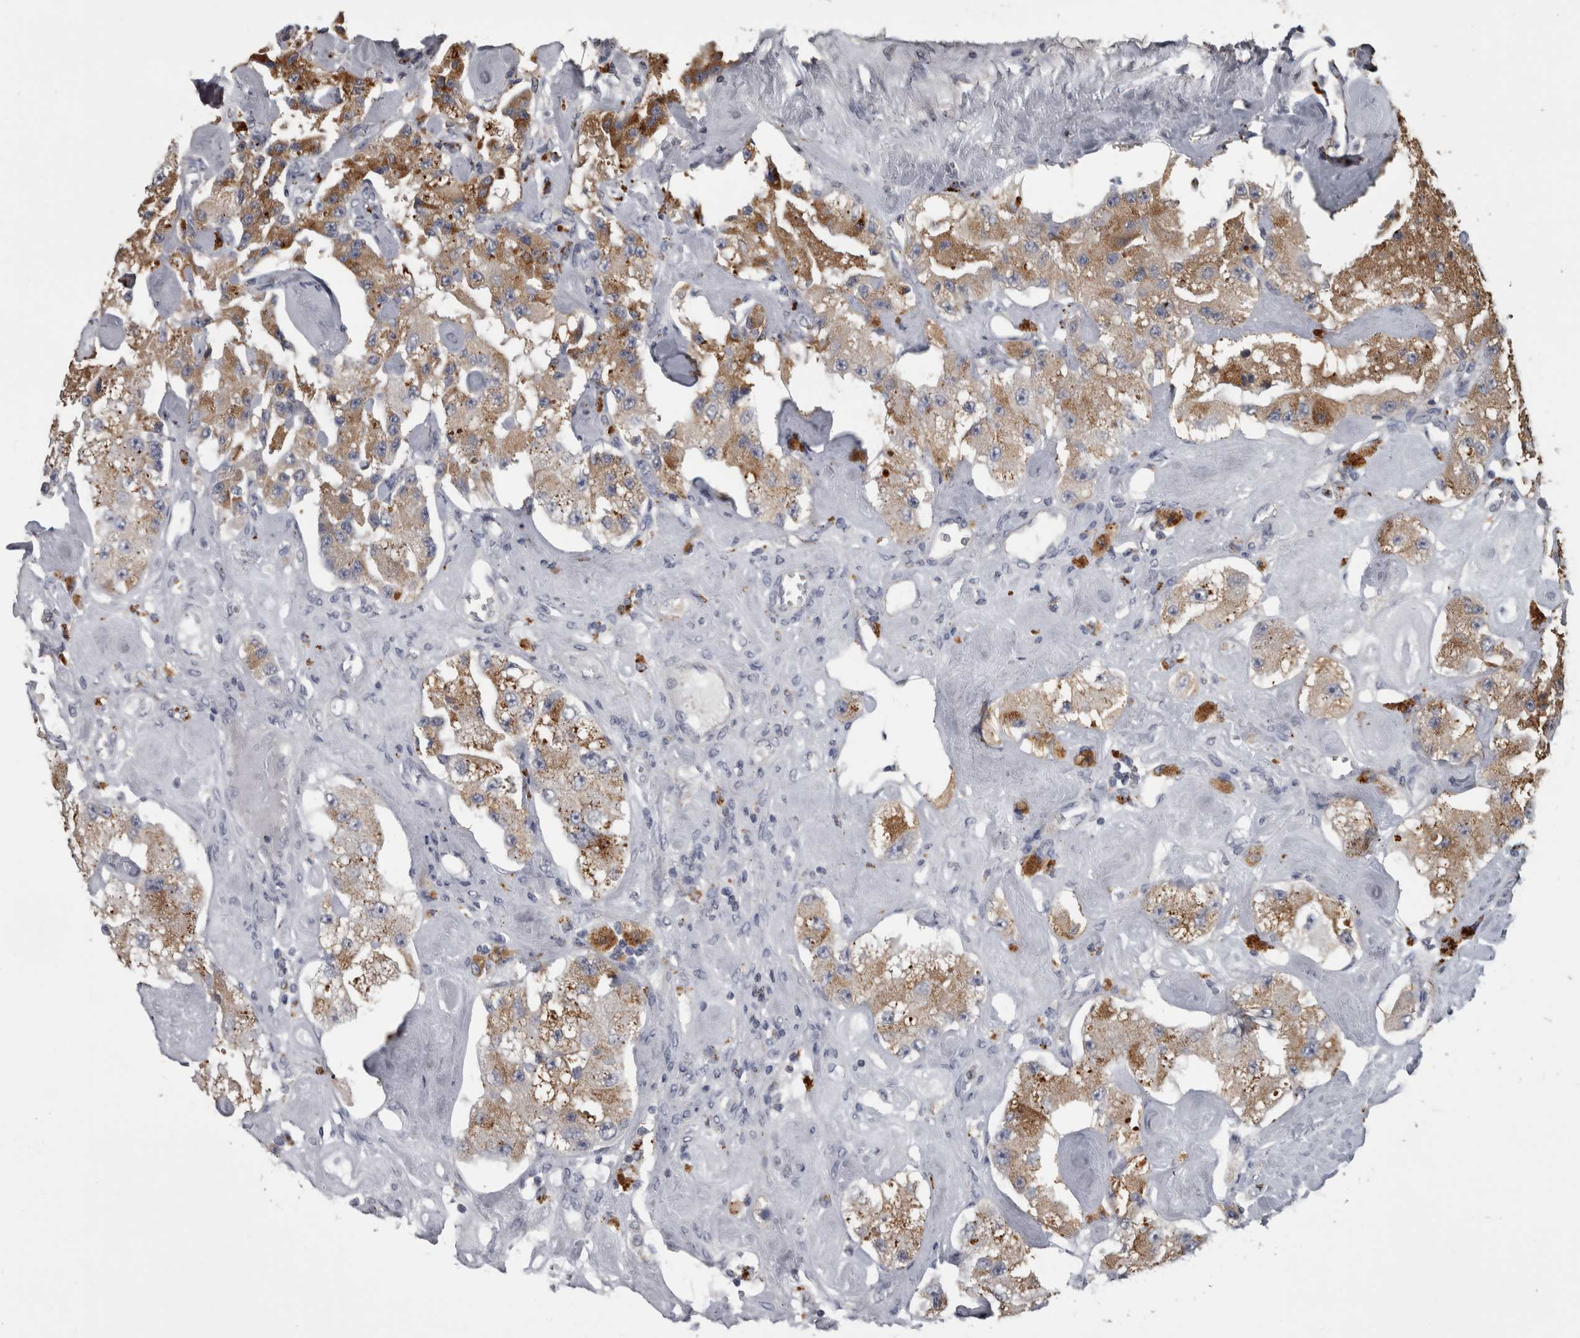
{"staining": {"intensity": "moderate", "quantity": ">75%", "location": "cytoplasmic/membranous"}, "tissue": "carcinoid", "cell_type": "Tumor cells", "image_type": "cancer", "snomed": [{"axis": "morphology", "description": "Carcinoid, malignant, NOS"}, {"axis": "topography", "description": "Pancreas"}], "caption": "Immunohistochemistry (IHC) (DAB) staining of malignant carcinoid demonstrates moderate cytoplasmic/membranous protein positivity in approximately >75% of tumor cells. (brown staining indicates protein expression, while blue staining denotes nuclei).", "gene": "NAAA", "patient": {"sex": "male", "age": 41}}